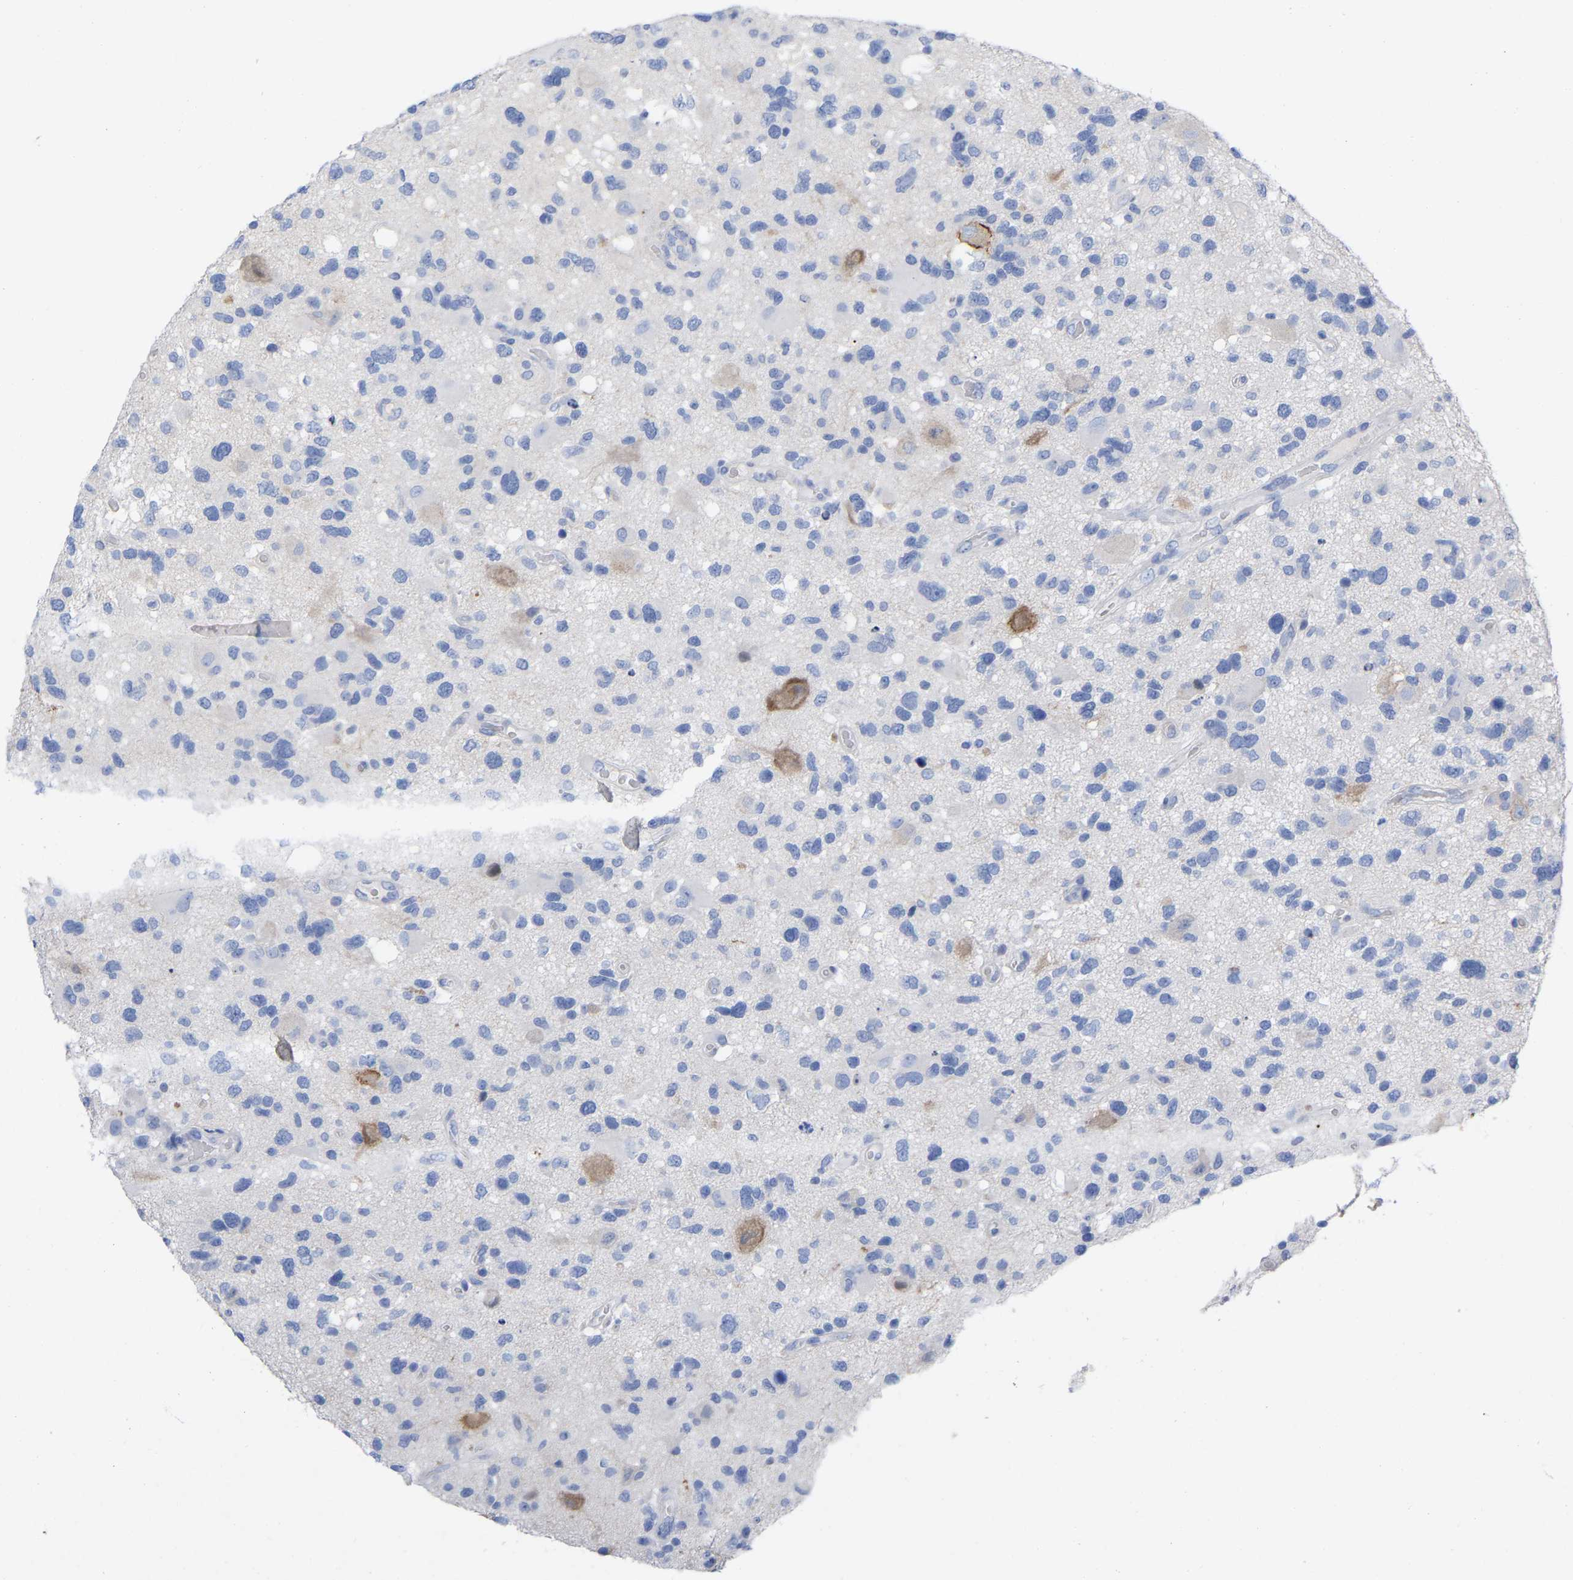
{"staining": {"intensity": "negative", "quantity": "none", "location": "none"}, "tissue": "glioma", "cell_type": "Tumor cells", "image_type": "cancer", "snomed": [{"axis": "morphology", "description": "Glioma, malignant, High grade"}, {"axis": "topography", "description": "Brain"}], "caption": "Human glioma stained for a protein using immunohistochemistry shows no staining in tumor cells.", "gene": "HAPLN1", "patient": {"sex": "male", "age": 33}}